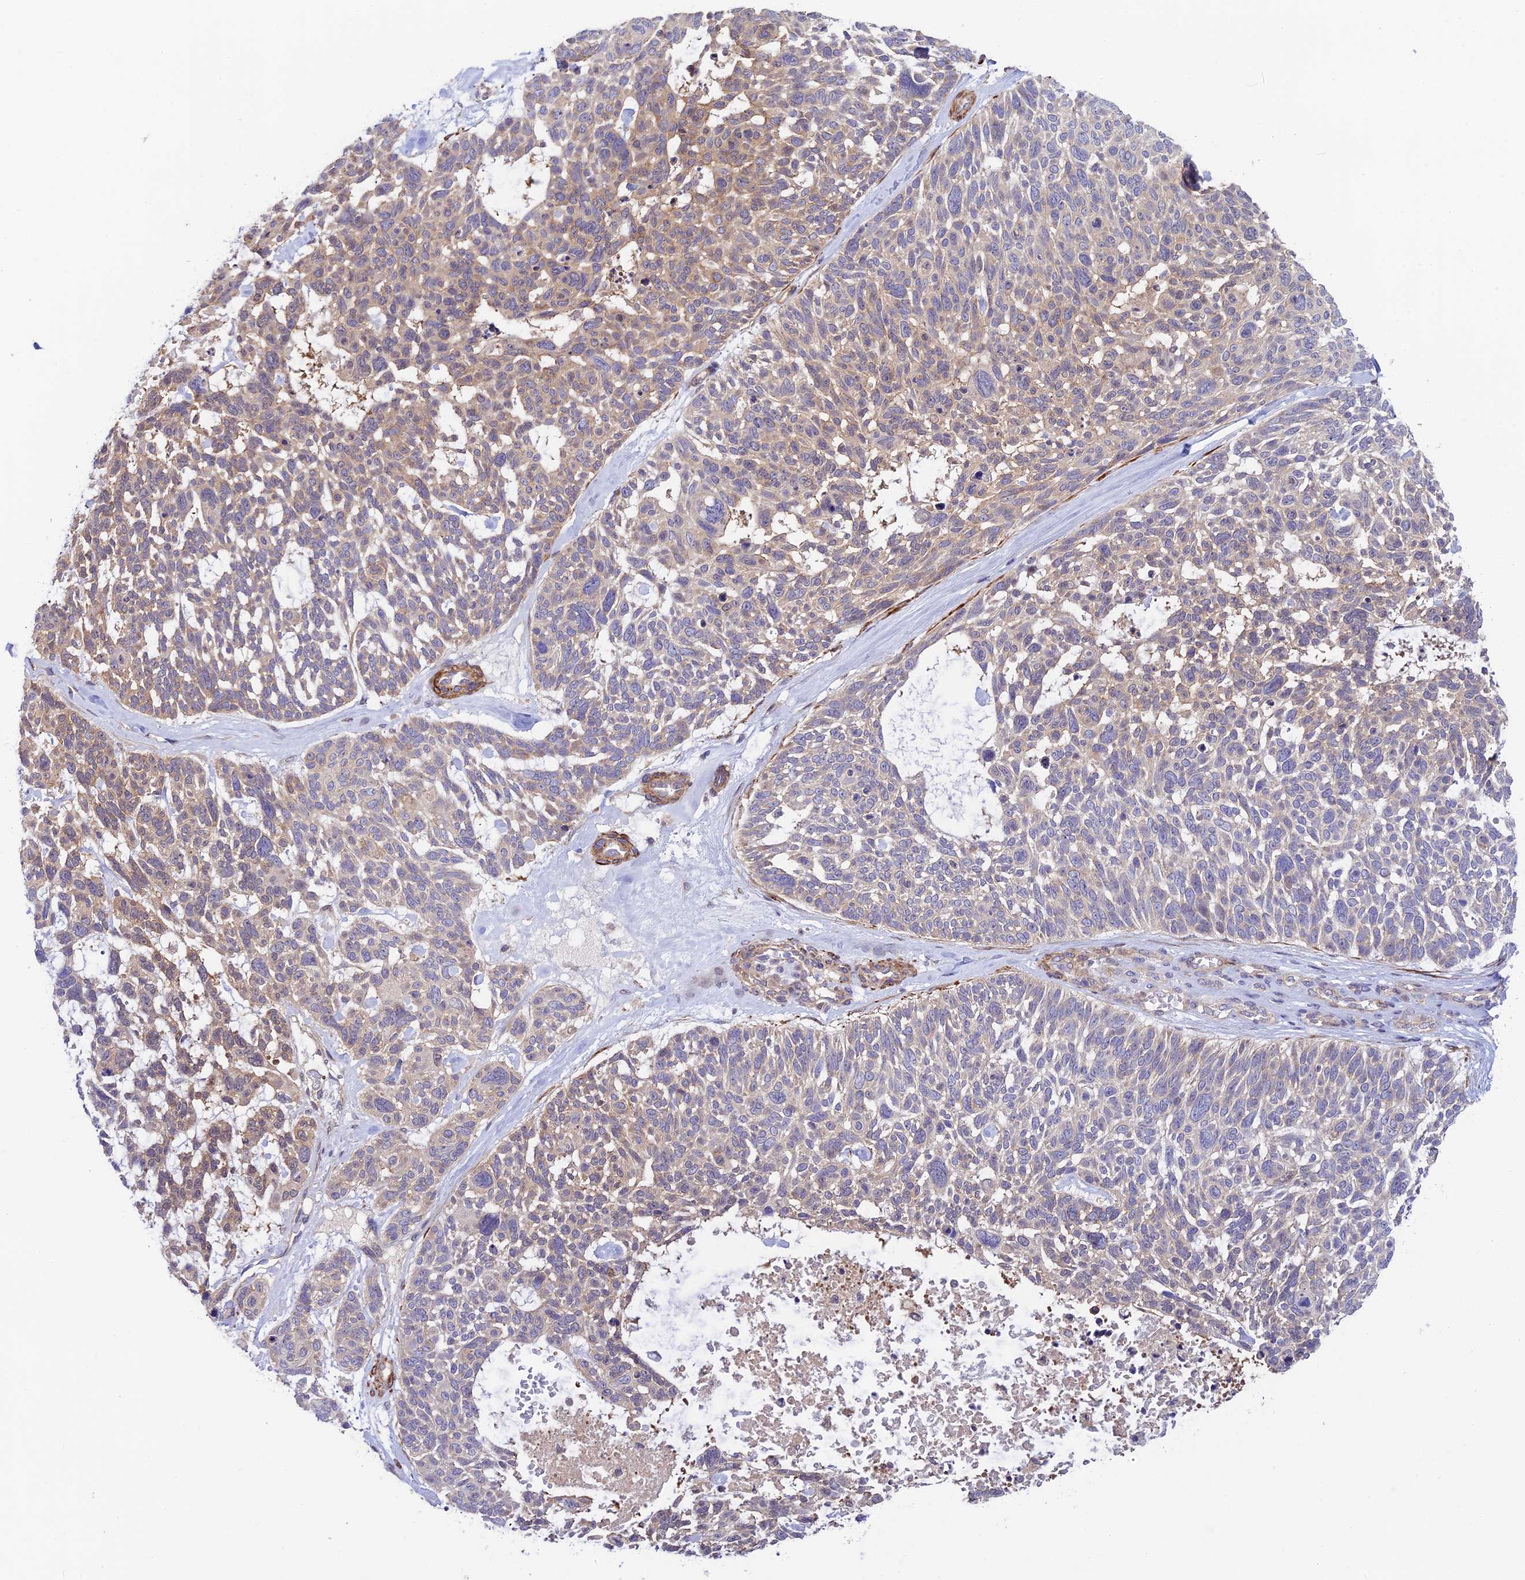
{"staining": {"intensity": "moderate", "quantity": "25%-75%", "location": "cytoplasmic/membranous"}, "tissue": "skin cancer", "cell_type": "Tumor cells", "image_type": "cancer", "snomed": [{"axis": "morphology", "description": "Basal cell carcinoma"}, {"axis": "topography", "description": "Skin"}], "caption": "This histopathology image shows immunohistochemistry staining of basal cell carcinoma (skin), with medium moderate cytoplasmic/membranous positivity in about 25%-75% of tumor cells.", "gene": "ANKRD50", "patient": {"sex": "male", "age": 88}}